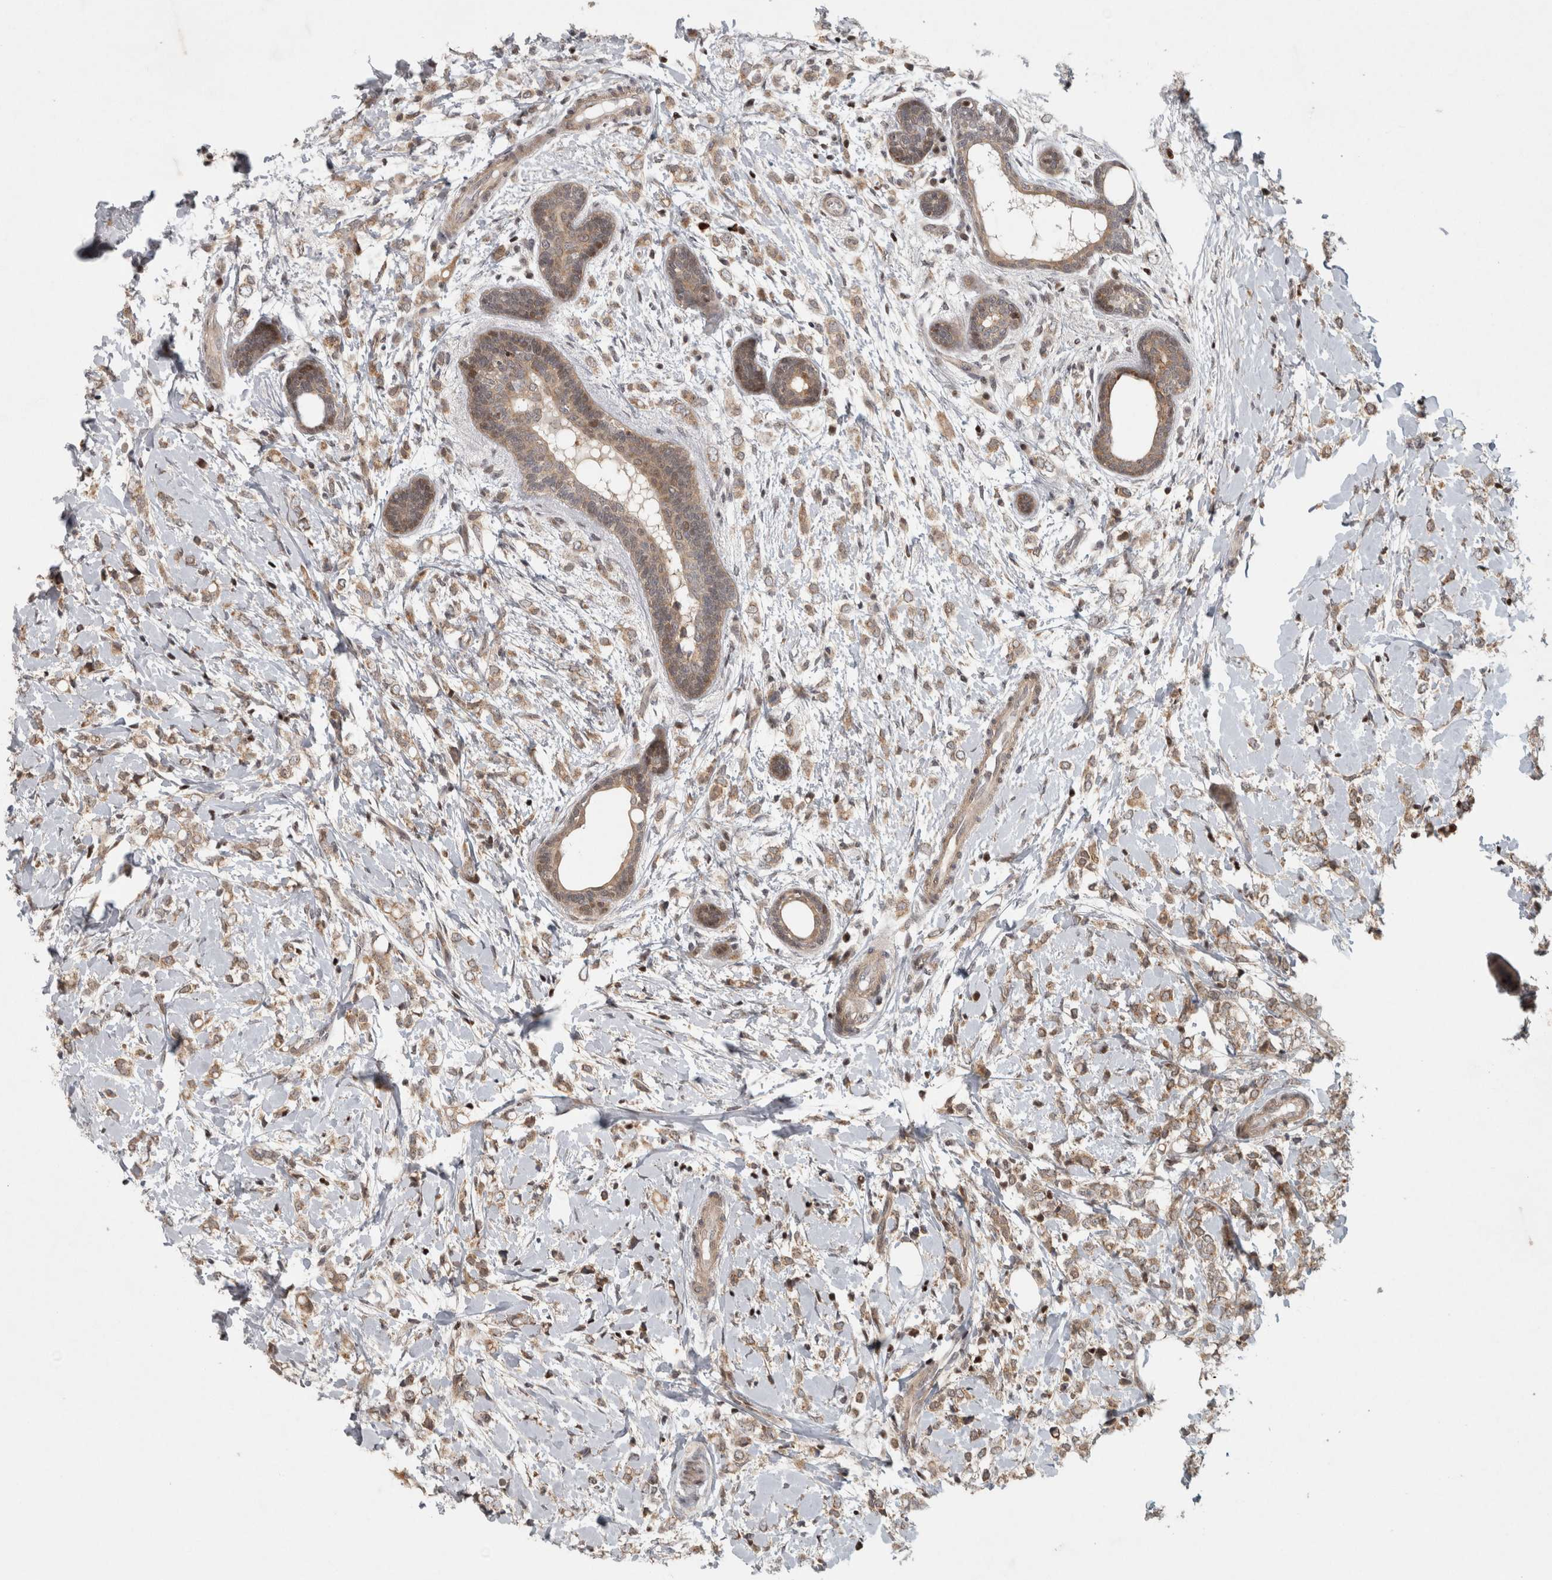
{"staining": {"intensity": "weak", "quantity": ">75%", "location": "cytoplasmic/membranous"}, "tissue": "breast cancer", "cell_type": "Tumor cells", "image_type": "cancer", "snomed": [{"axis": "morphology", "description": "Normal tissue, NOS"}, {"axis": "morphology", "description": "Lobular carcinoma"}, {"axis": "topography", "description": "Breast"}], "caption": "Human breast cancer (lobular carcinoma) stained with a brown dye demonstrates weak cytoplasmic/membranous positive positivity in approximately >75% of tumor cells.", "gene": "KDM8", "patient": {"sex": "female", "age": 47}}